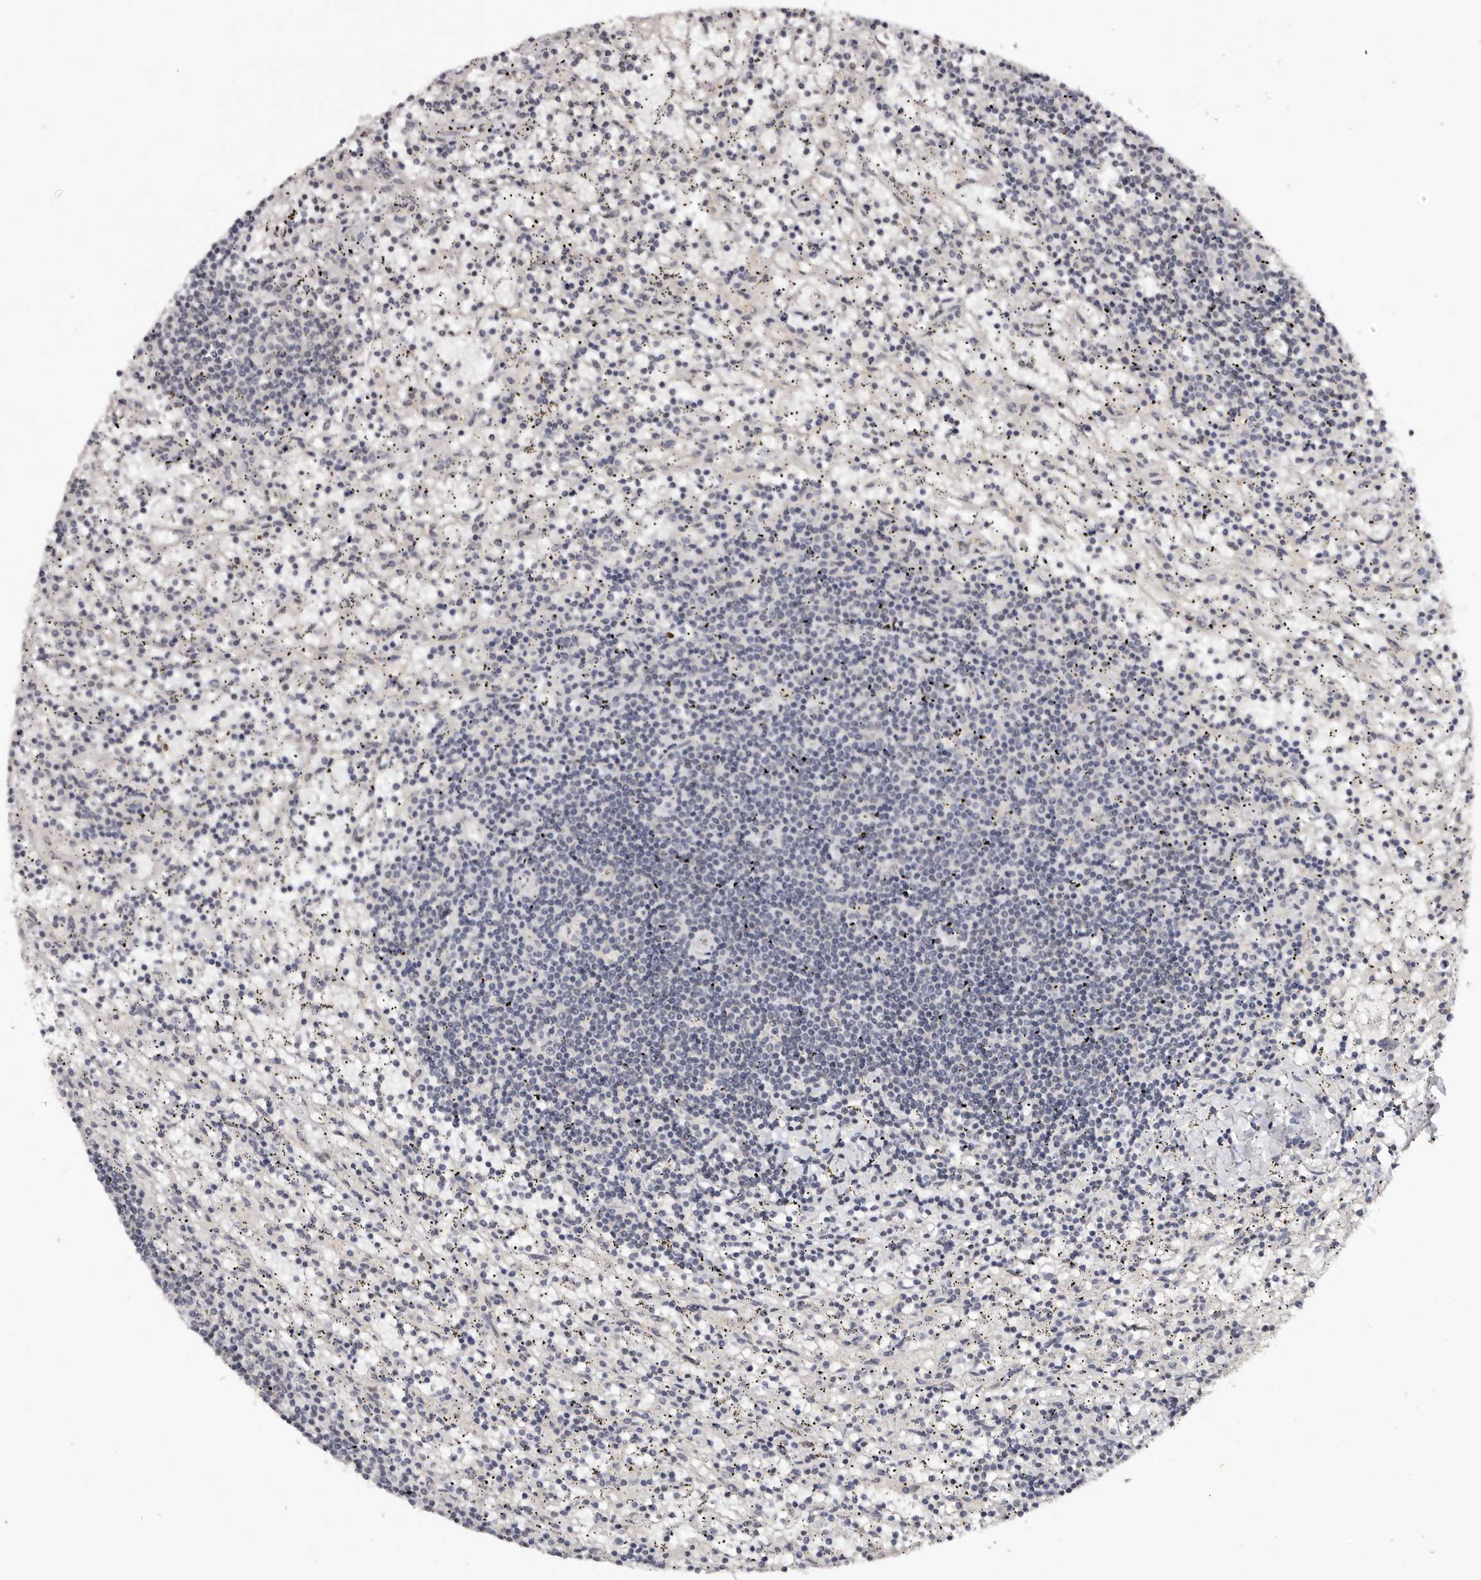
{"staining": {"intensity": "negative", "quantity": "none", "location": "none"}, "tissue": "lymphoma", "cell_type": "Tumor cells", "image_type": "cancer", "snomed": [{"axis": "morphology", "description": "Malignant lymphoma, non-Hodgkin's type, Low grade"}, {"axis": "topography", "description": "Spleen"}], "caption": "Immunohistochemical staining of malignant lymphoma, non-Hodgkin's type (low-grade) displays no significant expression in tumor cells.", "gene": "TBC1D22B", "patient": {"sex": "male", "age": 76}}